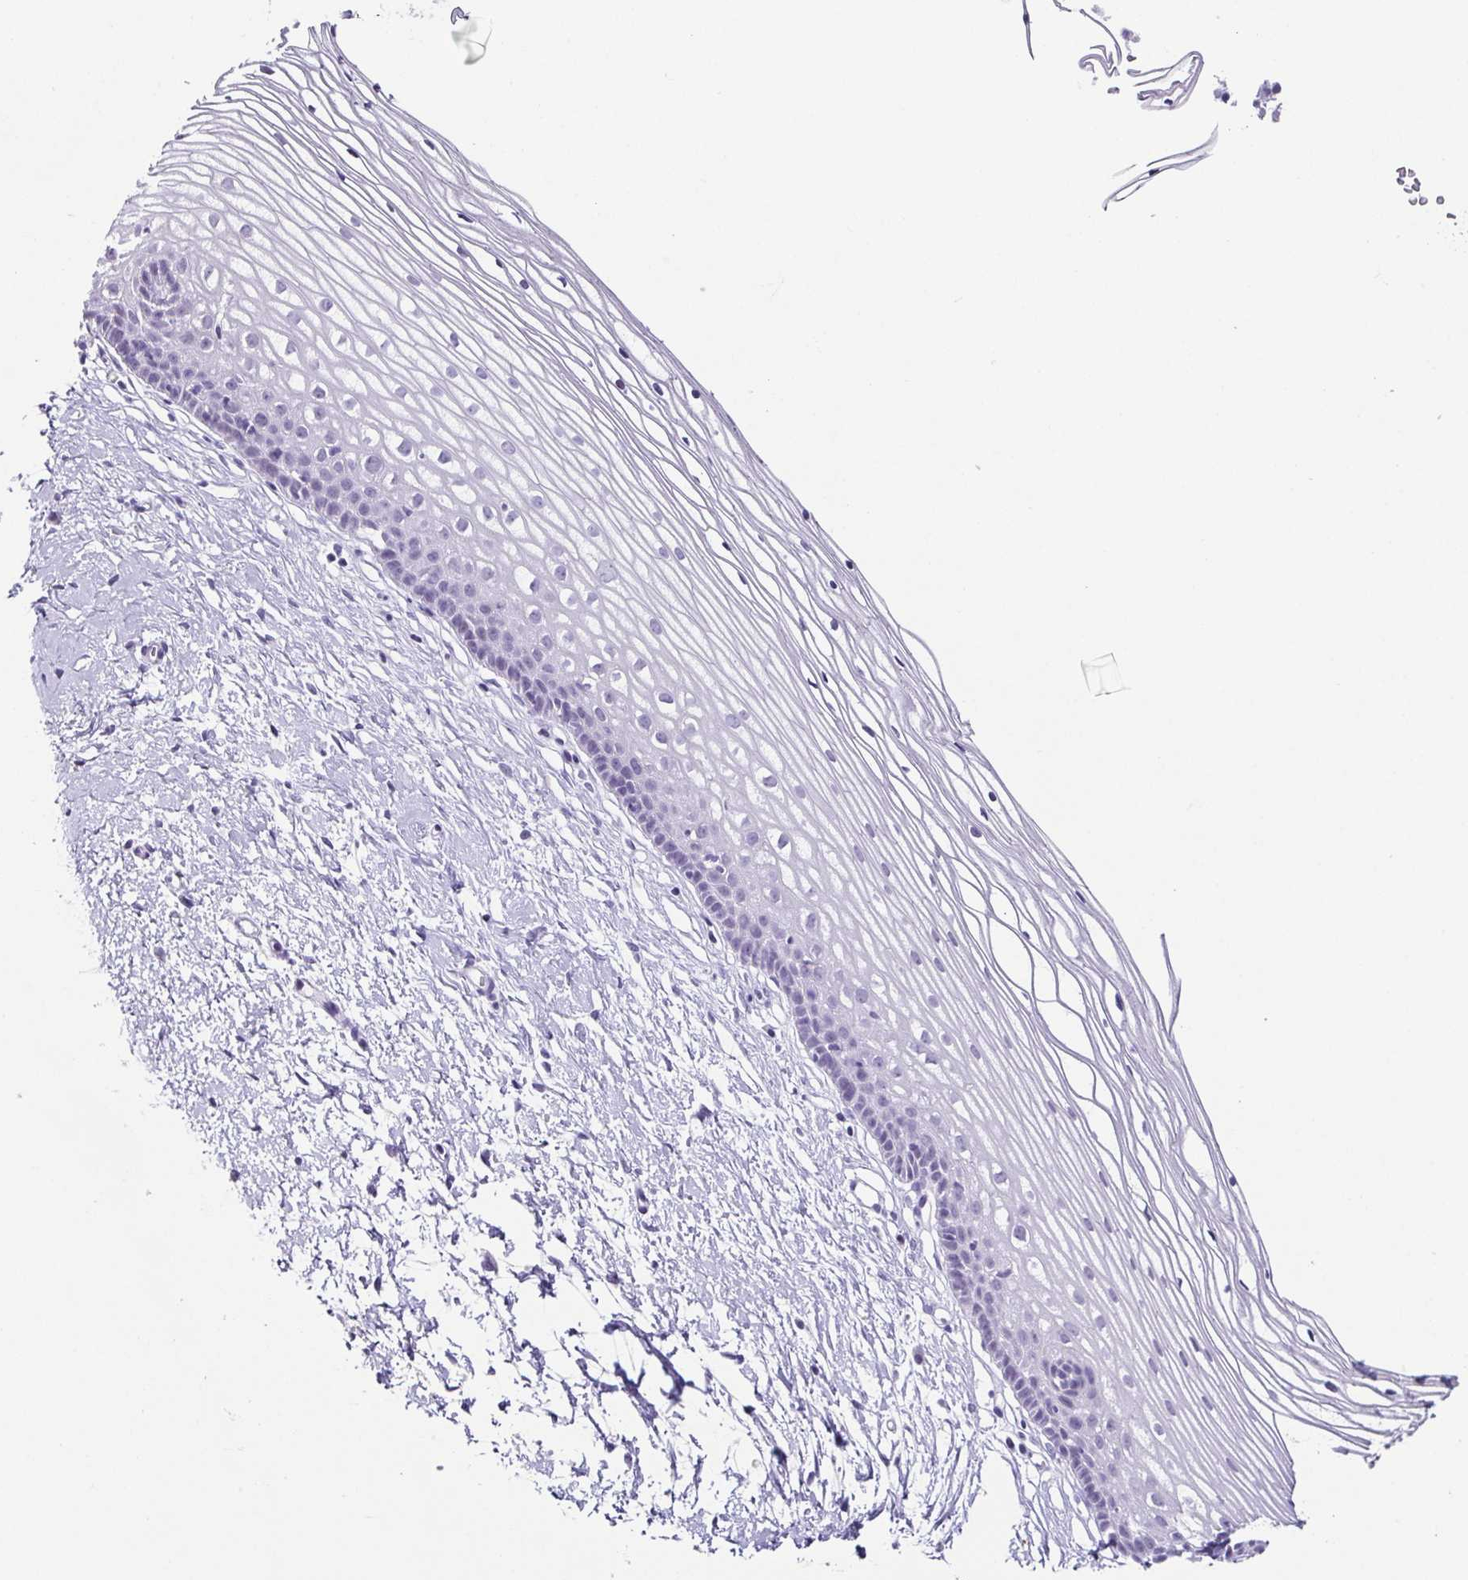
{"staining": {"intensity": "negative", "quantity": "none", "location": "none"}, "tissue": "cervix", "cell_type": "Glandular cells", "image_type": "normal", "snomed": [{"axis": "morphology", "description": "Normal tissue, NOS"}, {"axis": "topography", "description": "Cervix"}], "caption": "An image of human cervix is negative for staining in glandular cells. The staining was performed using DAB (3,3'-diaminobenzidine) to visualize the protein expression in brown, while the nuclei were stained in blue with hematoxylin (Magnification: 20x).", "gene": "ESX1", "patient": {"sex": "female", "age": 40}}